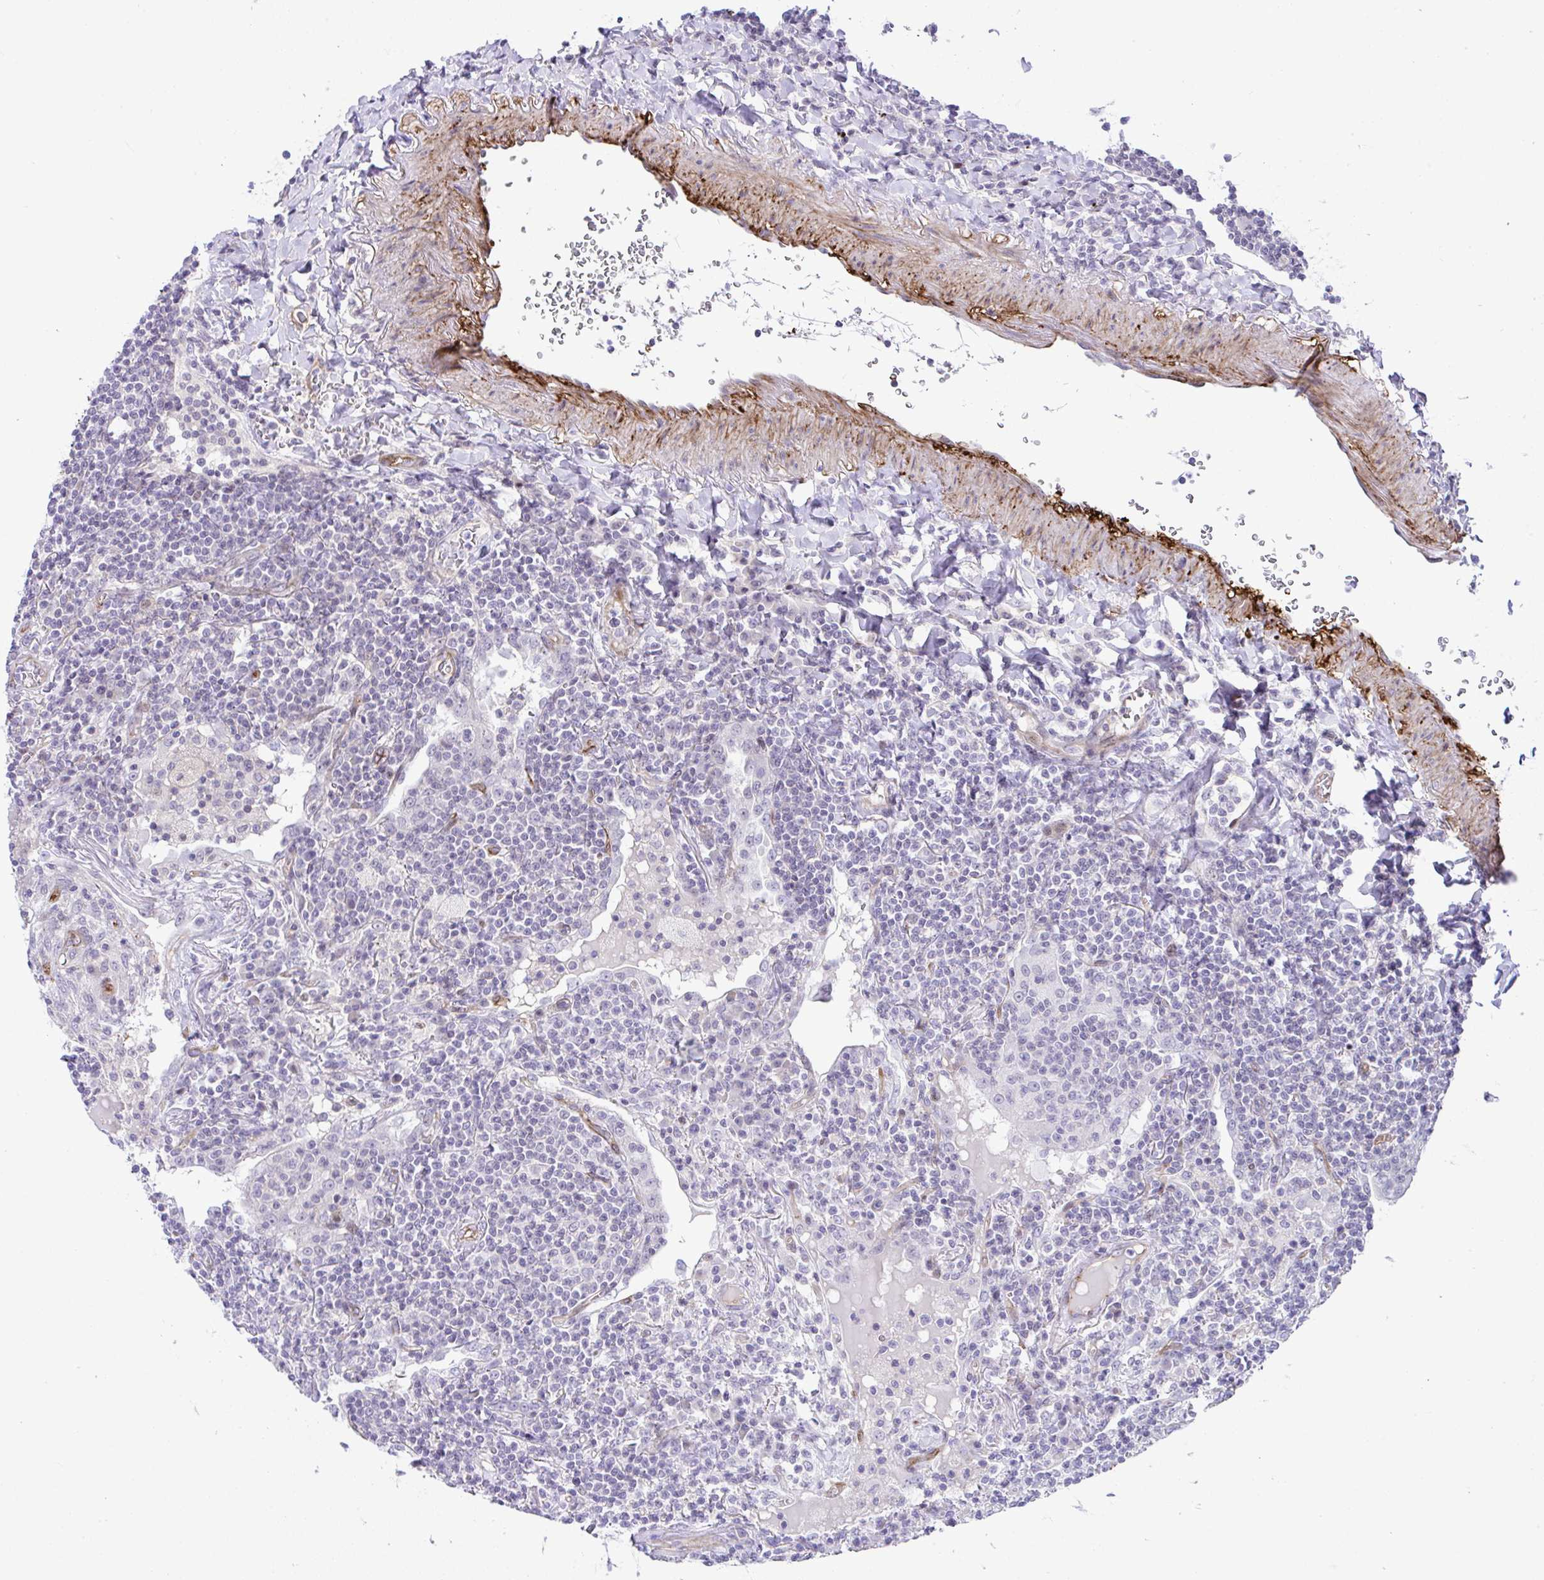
{"staining": {"intensity": "negative", "quantity": "none", "location": "none"}, "tissue": "lymphoma", "cell_type": "Tumor cells", "image_type": "cancer", "snomed": [{"axis": "morphology", "description": "Malignant lymphoma, non-Hodgkin's type, Low grade"}, {"axis": "topography", "description": "Lung"}], "caption": "Tumor cells are negative for brown protein staining in malignant lymphoma, non-Hodgkin's type (low-grade).", "gene": "FBXO34", "patient": {"sex": "female", "age": 71}}